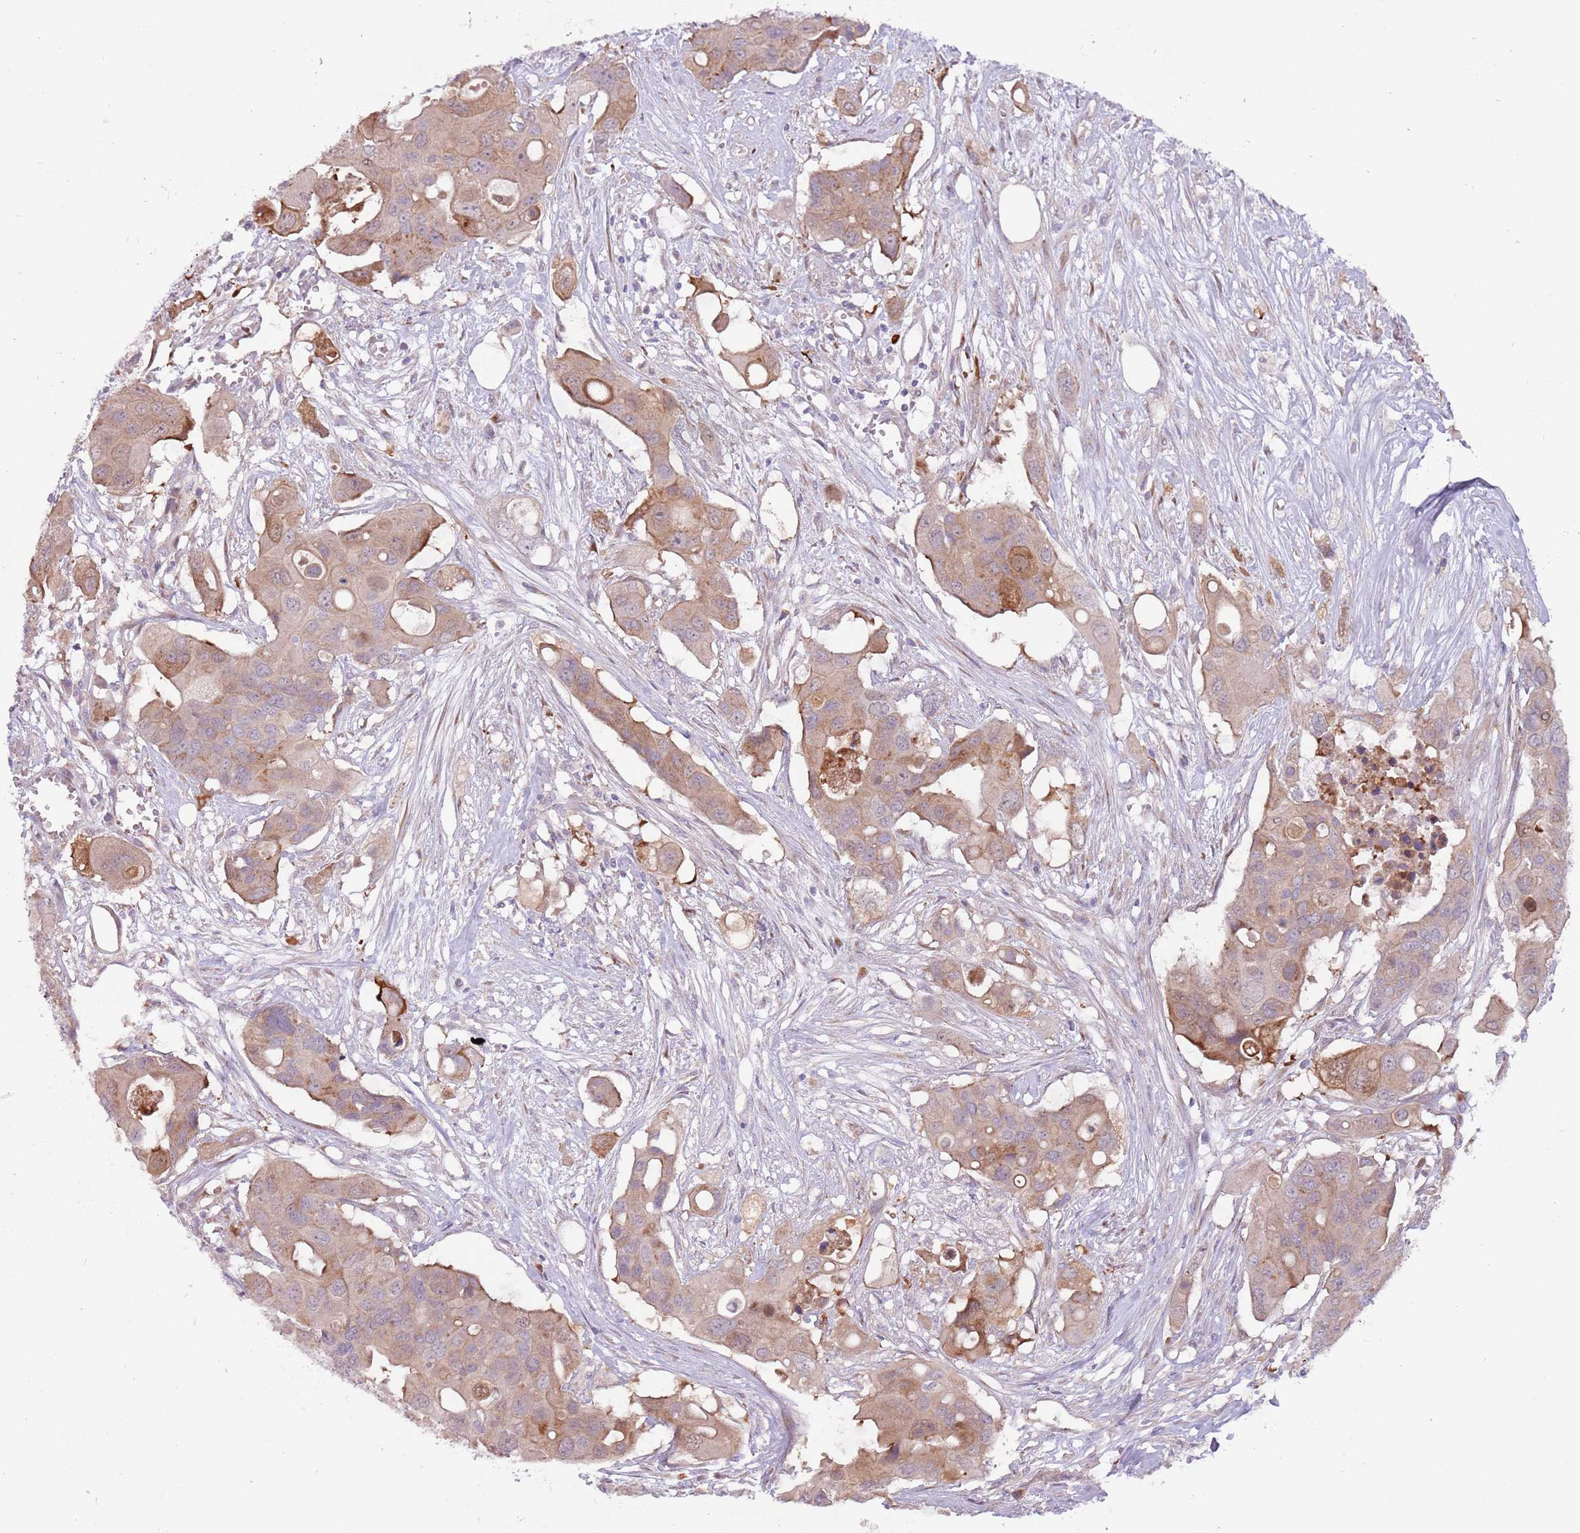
{"staining": {"intensity": "moderate", "quantity": "<25%", "location": "cytoplasmic/membranous"}, "tissue": "colorectal cancer", "cell_type": "Tumor cells", "image_type": "cancer", "snomed": [{"axis": "morphology", "description": "Adenocarcinoma, NOS"}, {"axis": "topography", "description": "Colon"}], "caption": "IHC (DAB (3,3'-diaminobenzidine)) staining of human colorectal cancer exhibits moderate cytoplasmic/membranous protein staining in about <25% of tumor cells.", "gene": "CCDC150", "patient": {"sex": "male", "age": 77}}